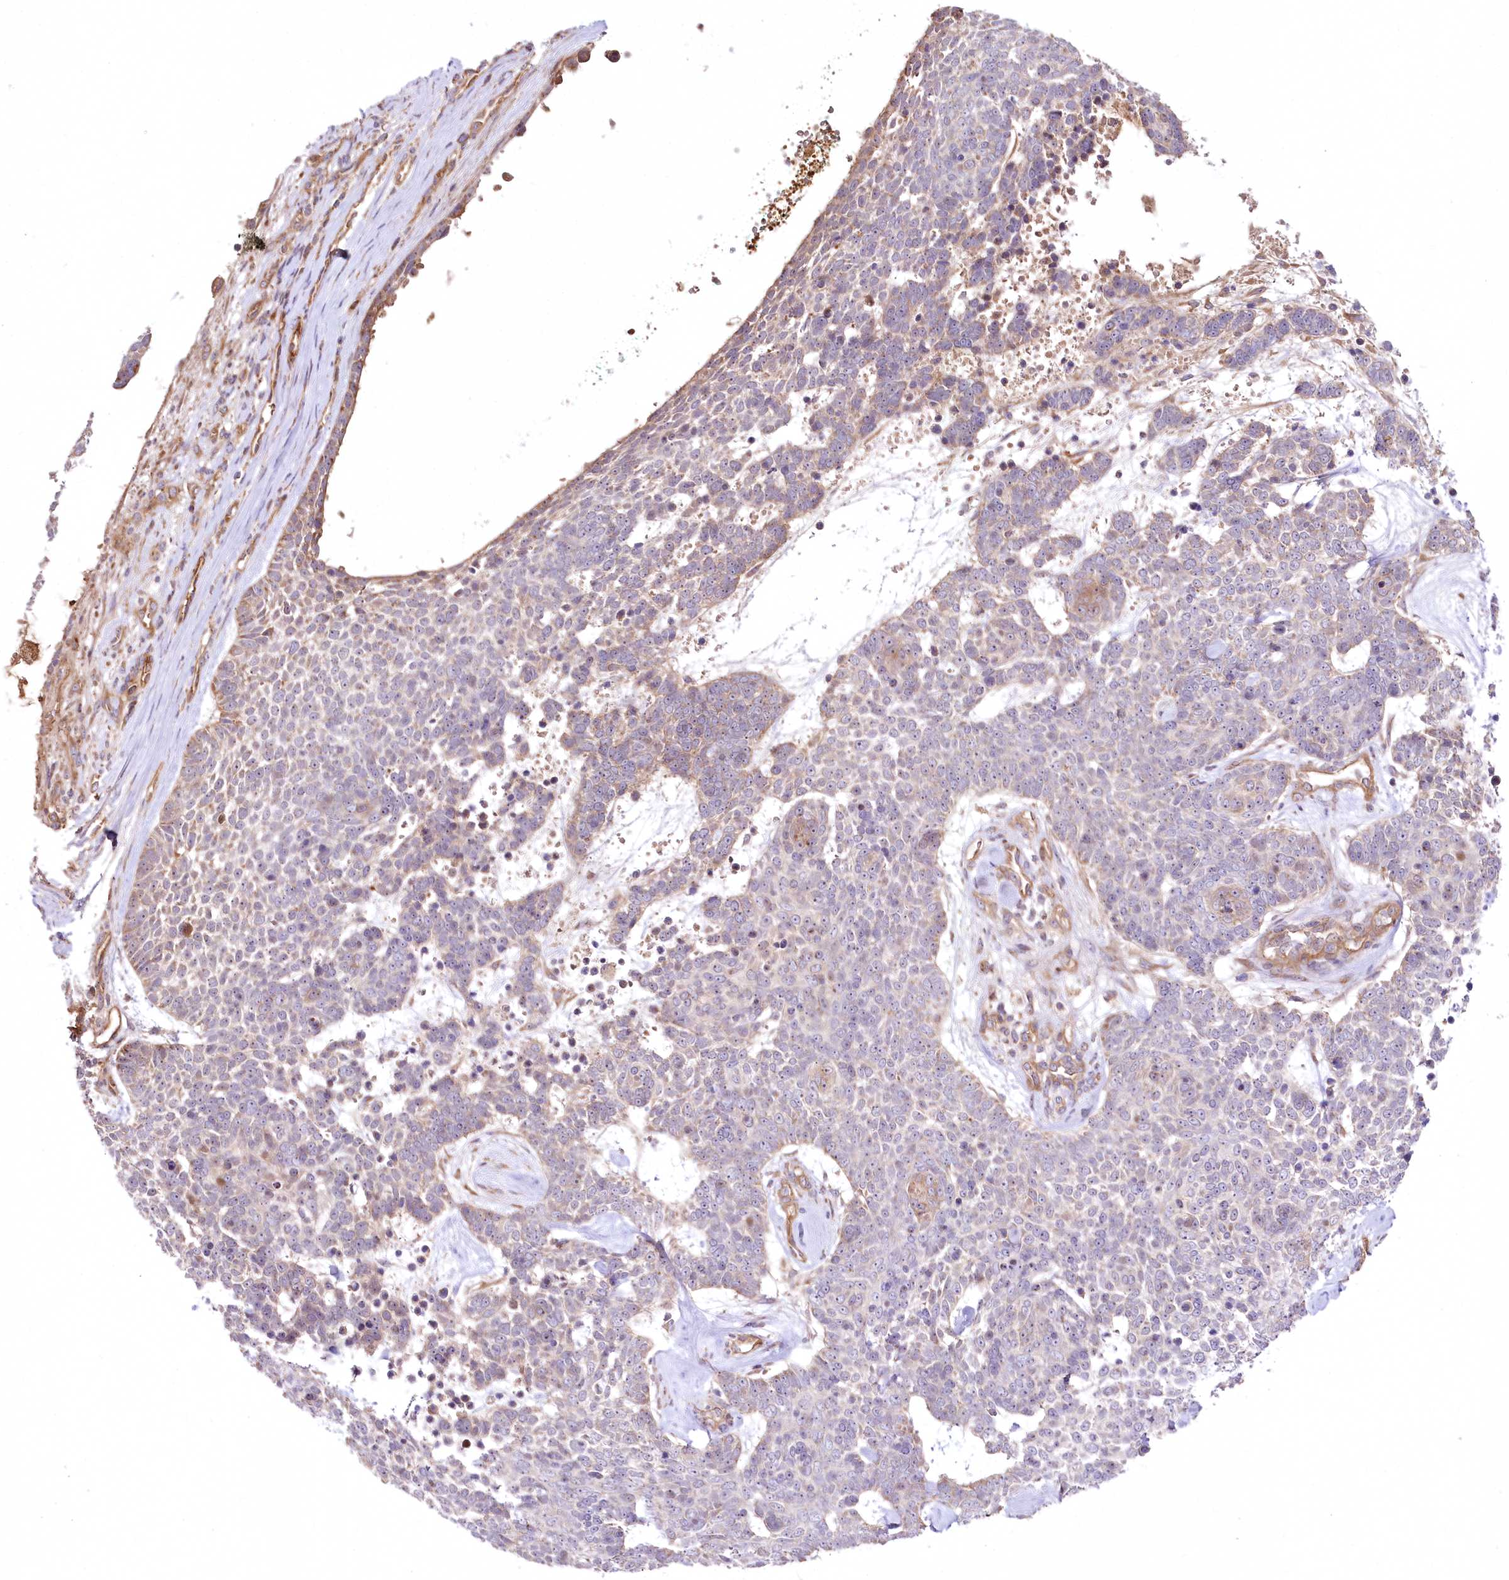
{"staining": {"intensity": "weak", "quantity": "<25%", "location": "cytoplasmic/membranous"}, "tissue": "skin cancer", "cell_type": "Tumor cells", "image_type": "cancer", "snomed": [{"axis": "morphology", "description": "Basal cell carcinoma"}, {"axis": "topography", "description": "Skin"}], "caption": "Immunohistochemistry of basal cell carcinoma (skin) shows no positivity in tumor cells.", "gene": "PSTK", "patient": {"sex": "female", "age": 81}}